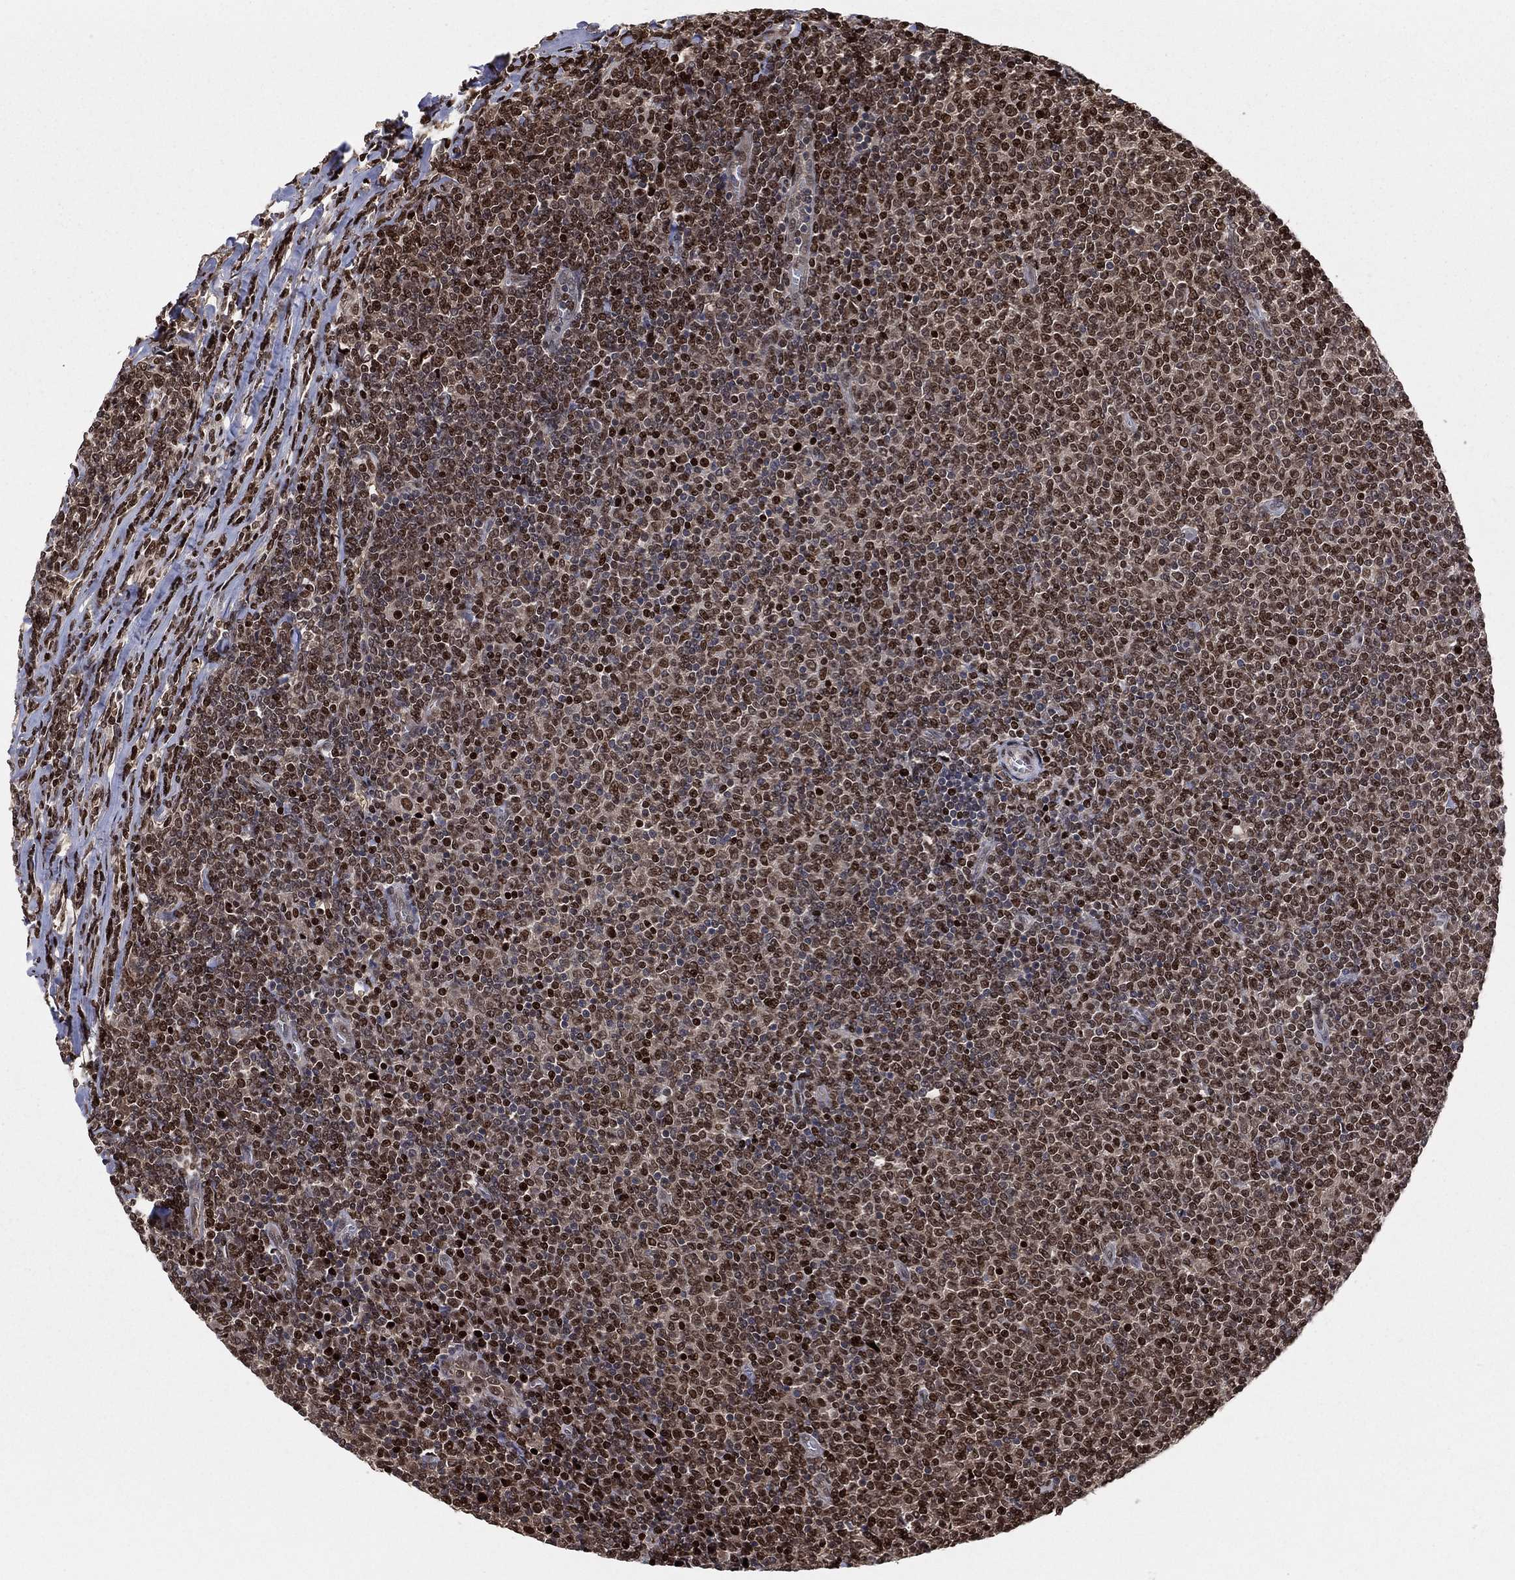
{"staining": {"intensity": "strong", "quantity": ">75%", "location": "nuclear"}, "tissue": "lymphoma", "cell_type": "Tumor cells", "image_type": "cancer", "snomed": [{"axis": "morphology", "description": "Malignant lymphoma, non-Hodgkin's type, Low grade"}, {"axis": "topography", "description": "Lymph node"}], "caption": "Malignant lymphoma, non-Hodgkin's type (low-grade) stained with DAB immunohistochemistry exhibits high levels of strong nuclear expression in about >75% of tumor cells.", "gene": "PSMA1", "patient": {"sex": "male", "age": 52}}